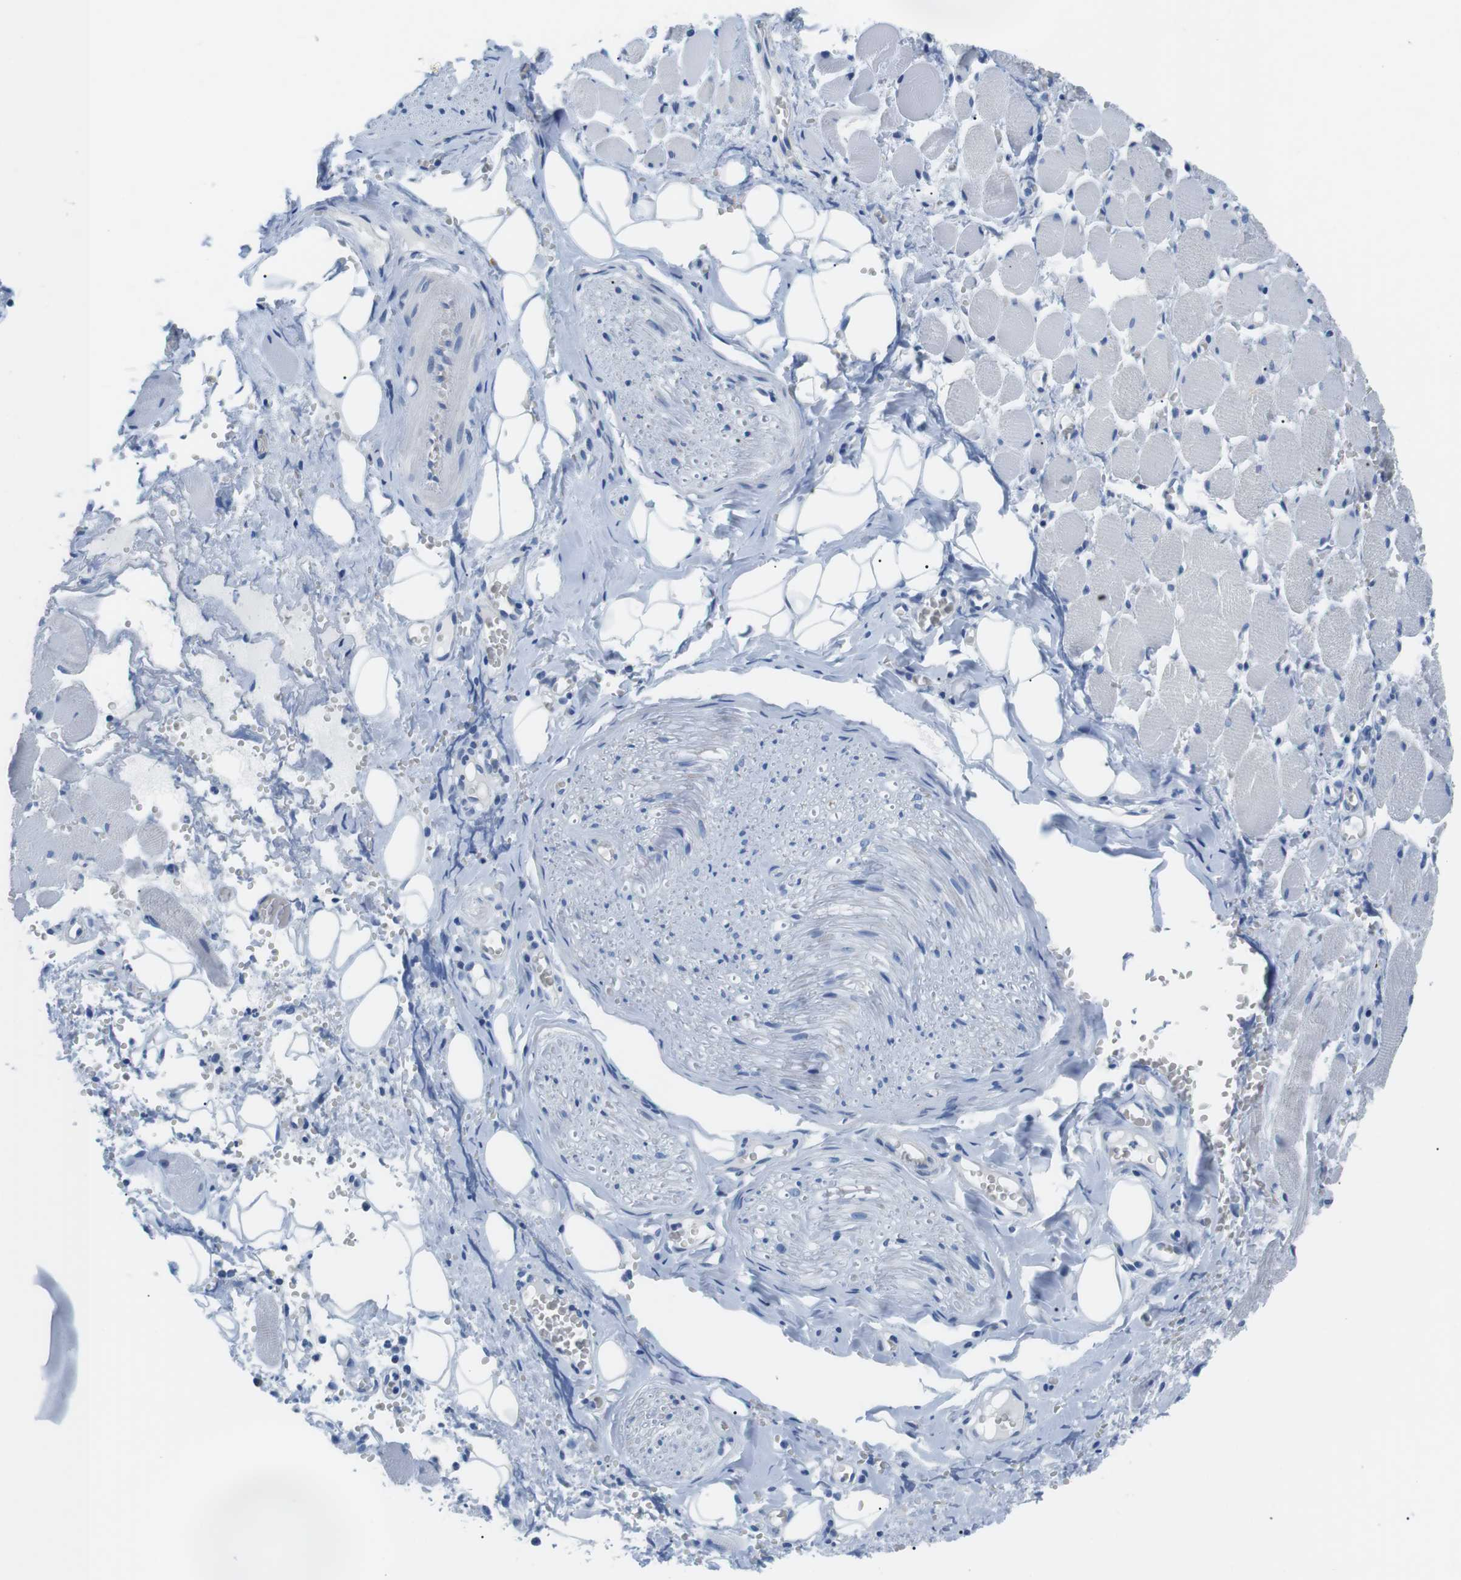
{"staining": {"intensity": "negative", "quantity": "none", "location": "none"}, "tissue": "adipose tissue", "cell_type": "Adipocytes", "image_type": "normal", "snomed": [{"axis": "morphology", "description": "Squamous cell carcinoma, NOS"}, {"axis": "topography", "description": "Oral tissue"}, {"axis": "topography", "description": "Head-Neck"}], "caption": "Unremarkable adipose tissue was stained to show a protein in brown. There is no significant expression in adipocytes.", "gene": "MUC2", "patient": {"sex": "female", "age": 50}}